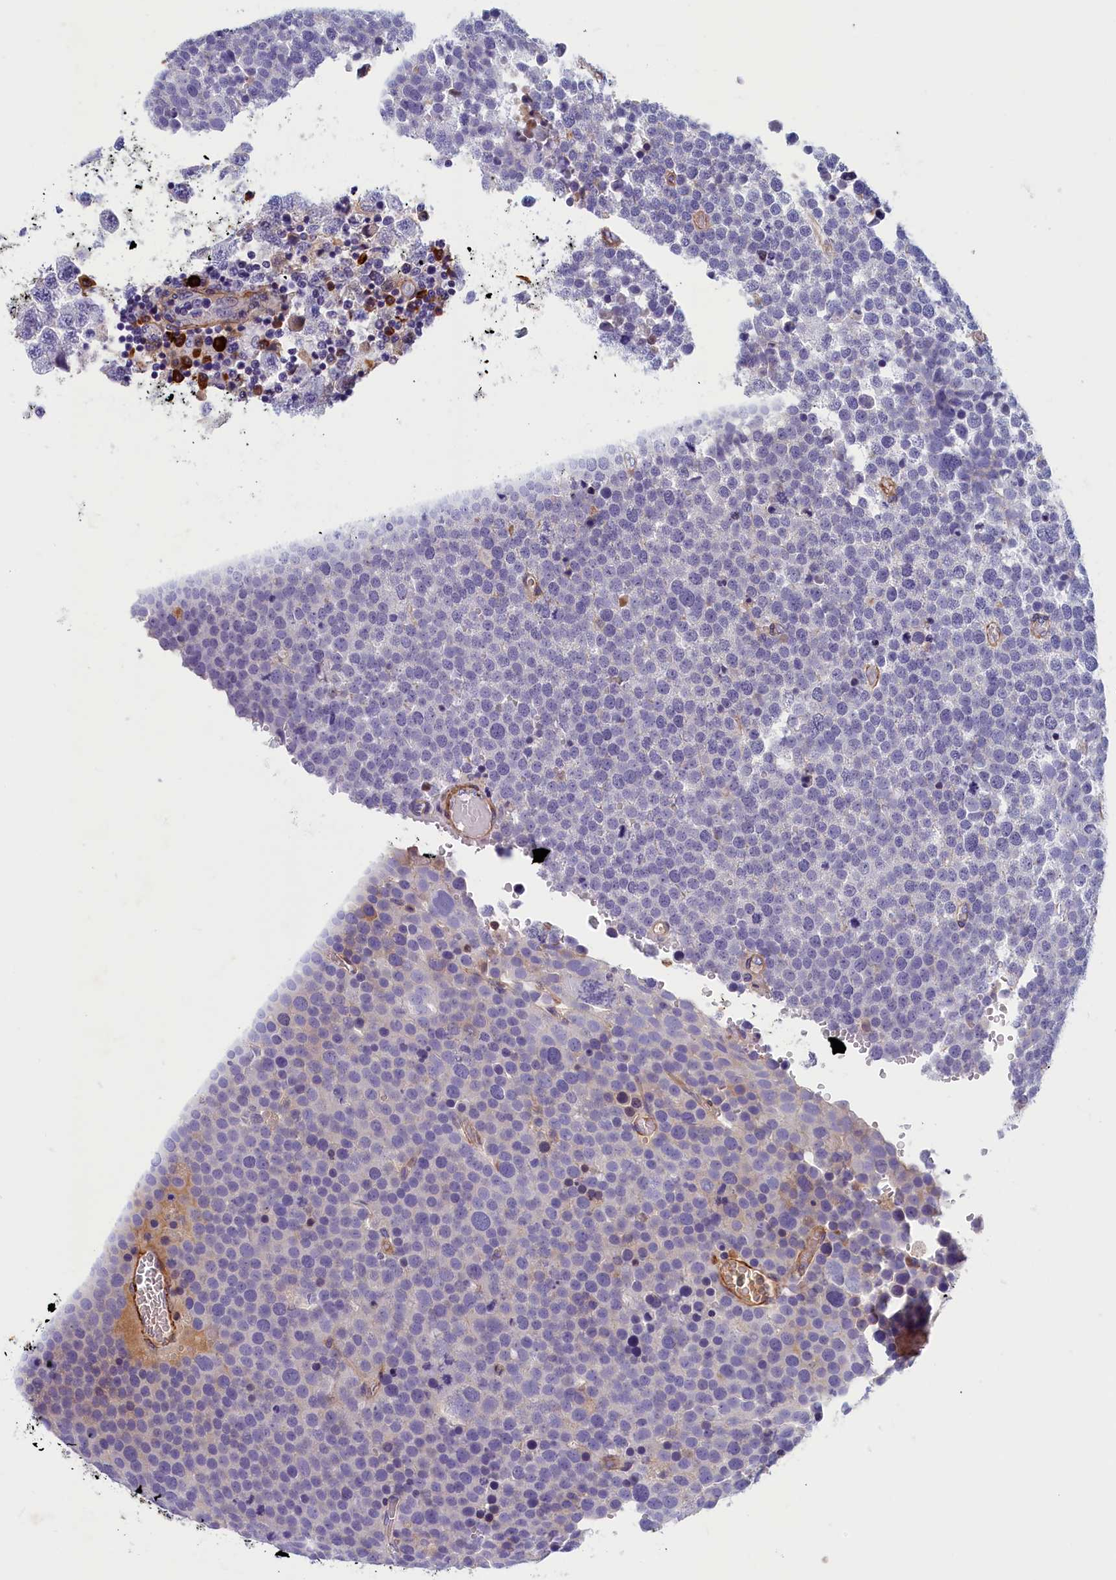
{"staining": {"intensity": "negative", "quantity": "none", "location": "none"}, "tissue": "testis cancer", "cell_type": "Tumor cells", "image_type": "cancer", "snomed": [{"axis": "morphology", "description": "Seminoma, NOS"}, {"axis": "topography", "description": "Testis"}], "caption": "Immunohistochemistry (IHC) histopathology image of neoplastic tissue: testis cancer (seminoma) stained with DAB demonstrates no significant protein expression in tumor cells.", "gene": "BCL2L13", "patient": {"sex": "male", "age": 71}}